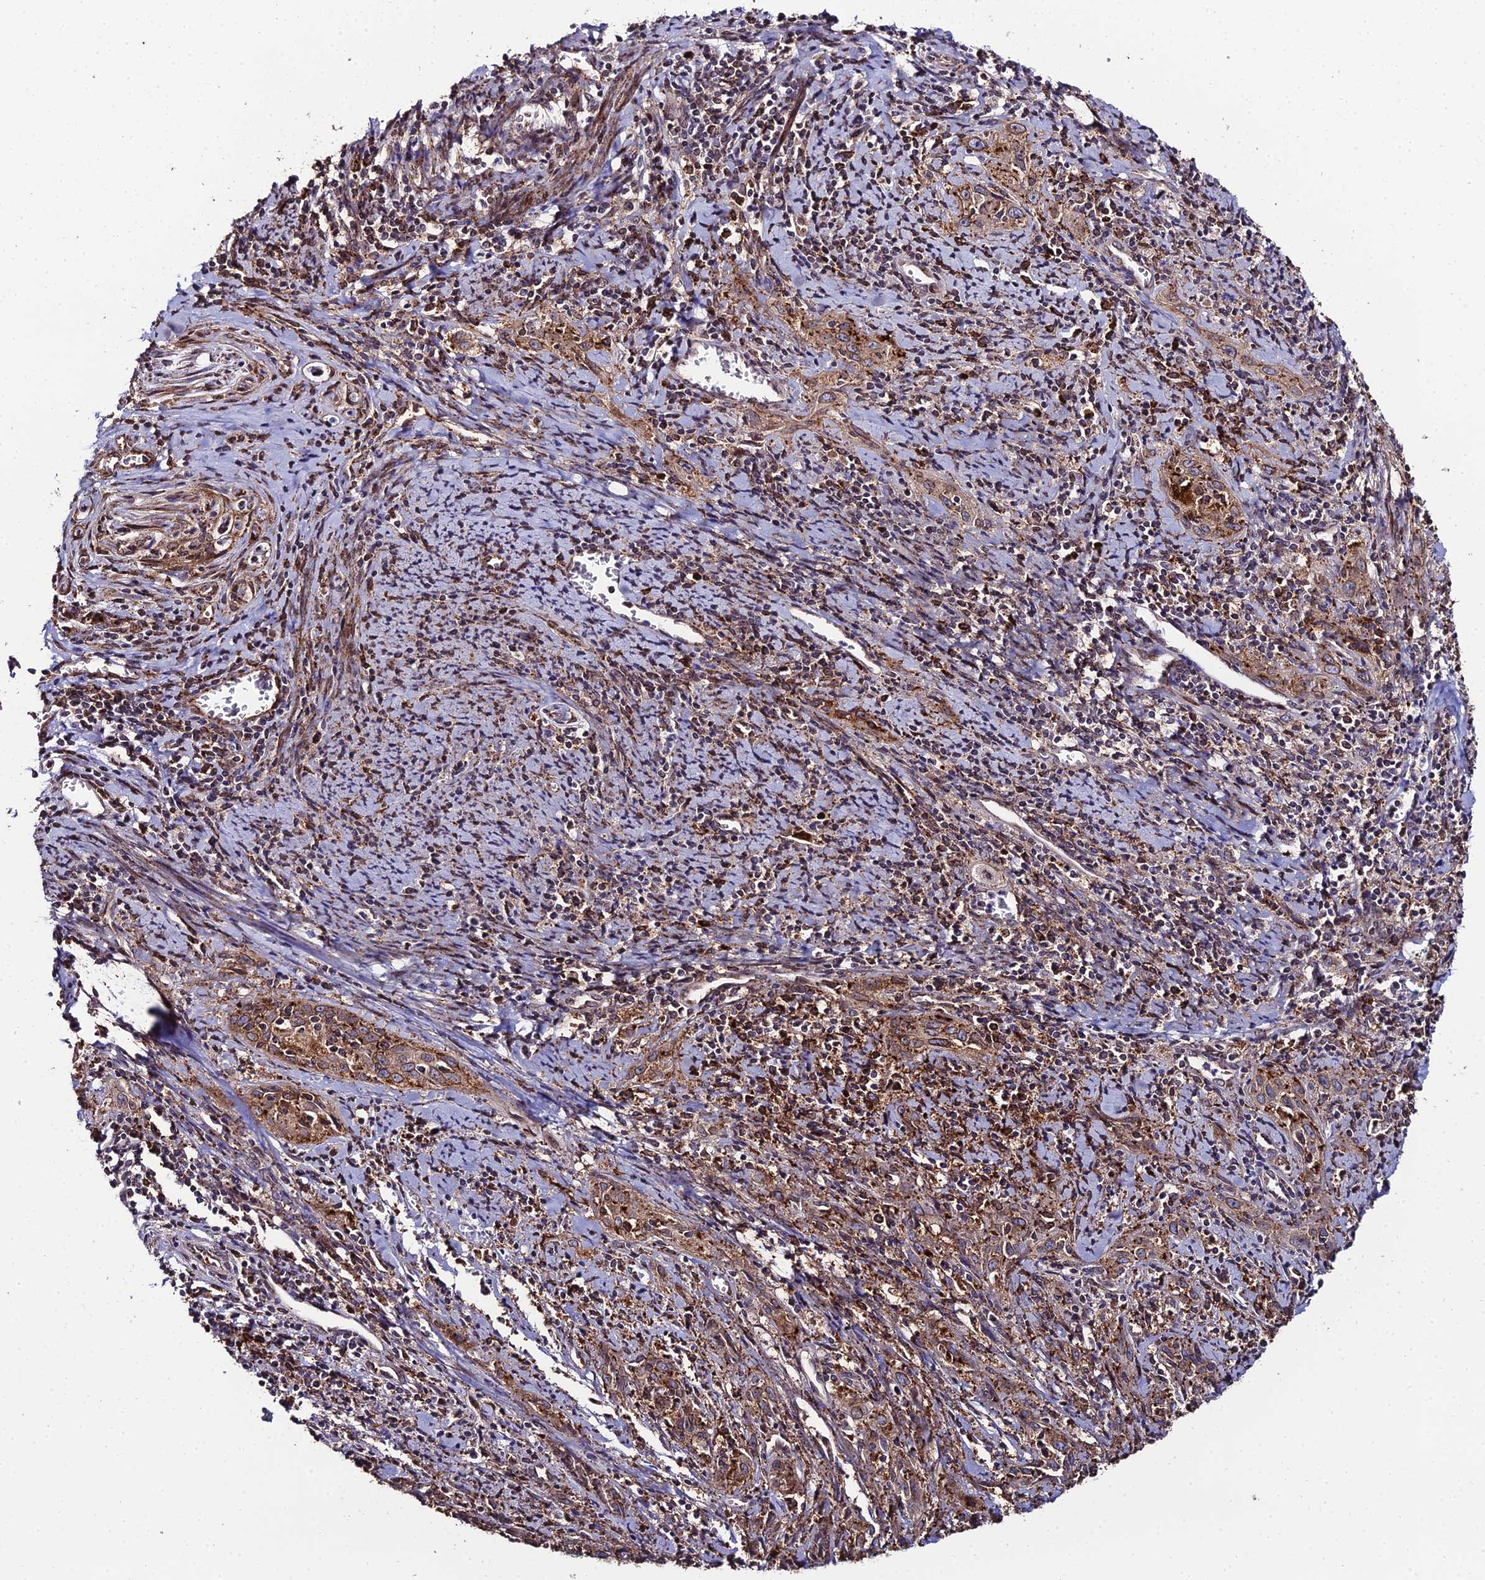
{"staining": {"intensity": "strong", "quantity": ">75%", "location": "cytoplasmic/membranous"}, "tissue": "cervical cancer", "cell_type": "Tumor cells", "image_type": "cancer", "snomed": [{"axis": "morphology", "description": "Squamous cell carcinoma, NOS"}, {"axis": "topography", "description": "Cervix"}], "caption": "The image shows immunohistochemical staining of cervical squamous cell carcinoma. There is strong cytoplasmic/membranous positivity is seen in approximately >75% of tumor cells.", "gene": "DDX19A", "patient": {"sex": "female", "age": 57}}